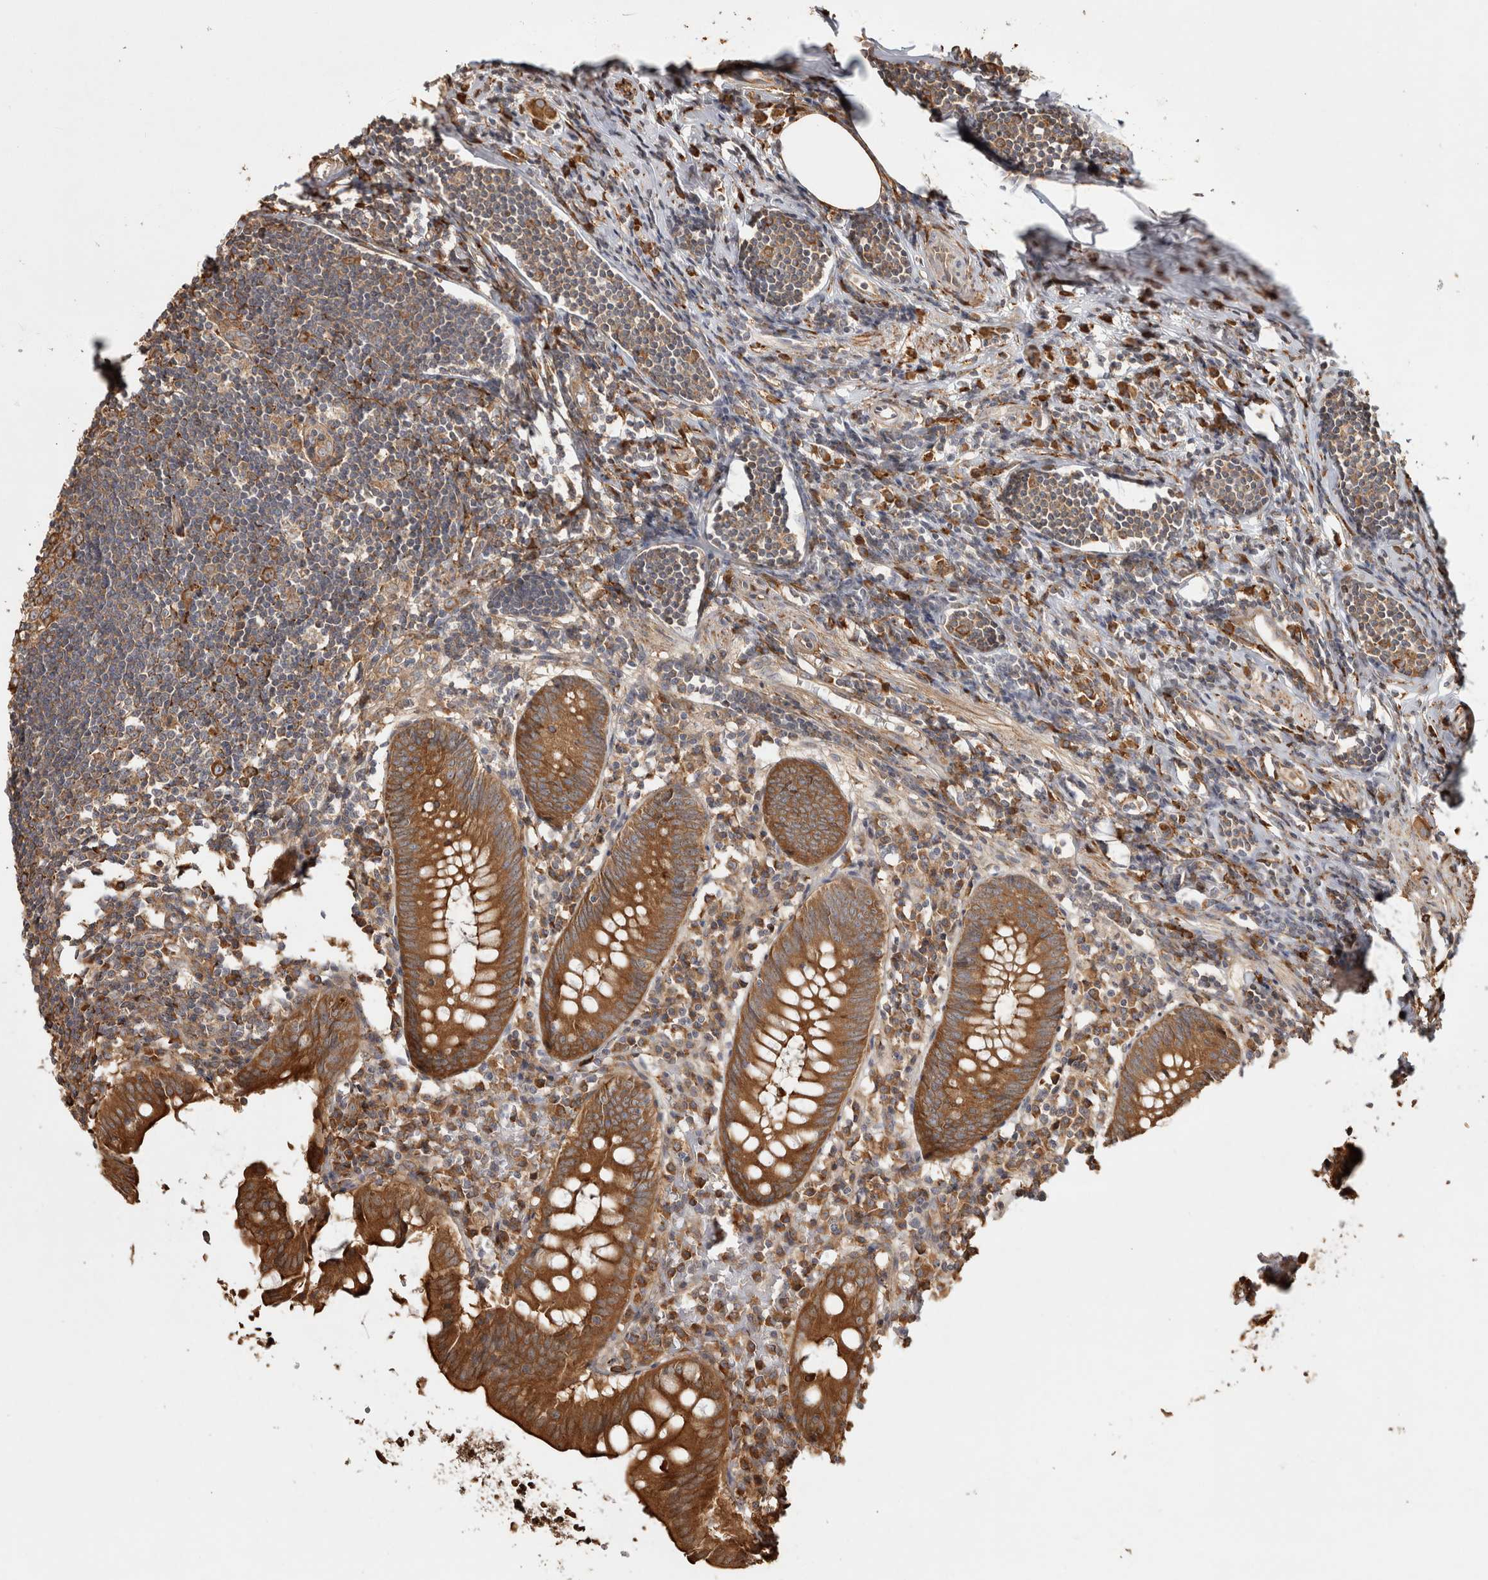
{"staining": {"intensity": "strong", "quantity": ">75%", "location": "cytoplasmic/membranous"}, "tissue": "appendix", "cell_type": "Glandular cells", "image_type": "normal", "snomed": [{"axis": "morphology", "description": "Normal tissue, NOS"}, {"axis": "topography", "description": "Appendix"}], "caption": "The micrograph demonstrates immunohistochemical staining of unremarkable appendix. There is strong cytoplasmic/membranous expression is identified in about >75% of glandular cells. (Stains: DAB (3,3'-diaminobenzidine) in brown, nuclei in blue, Microscopy: brightfield microscopy at high magnification).", "gene": "CAMSAP2", "patient": {"sex": "female", "age": 54}}